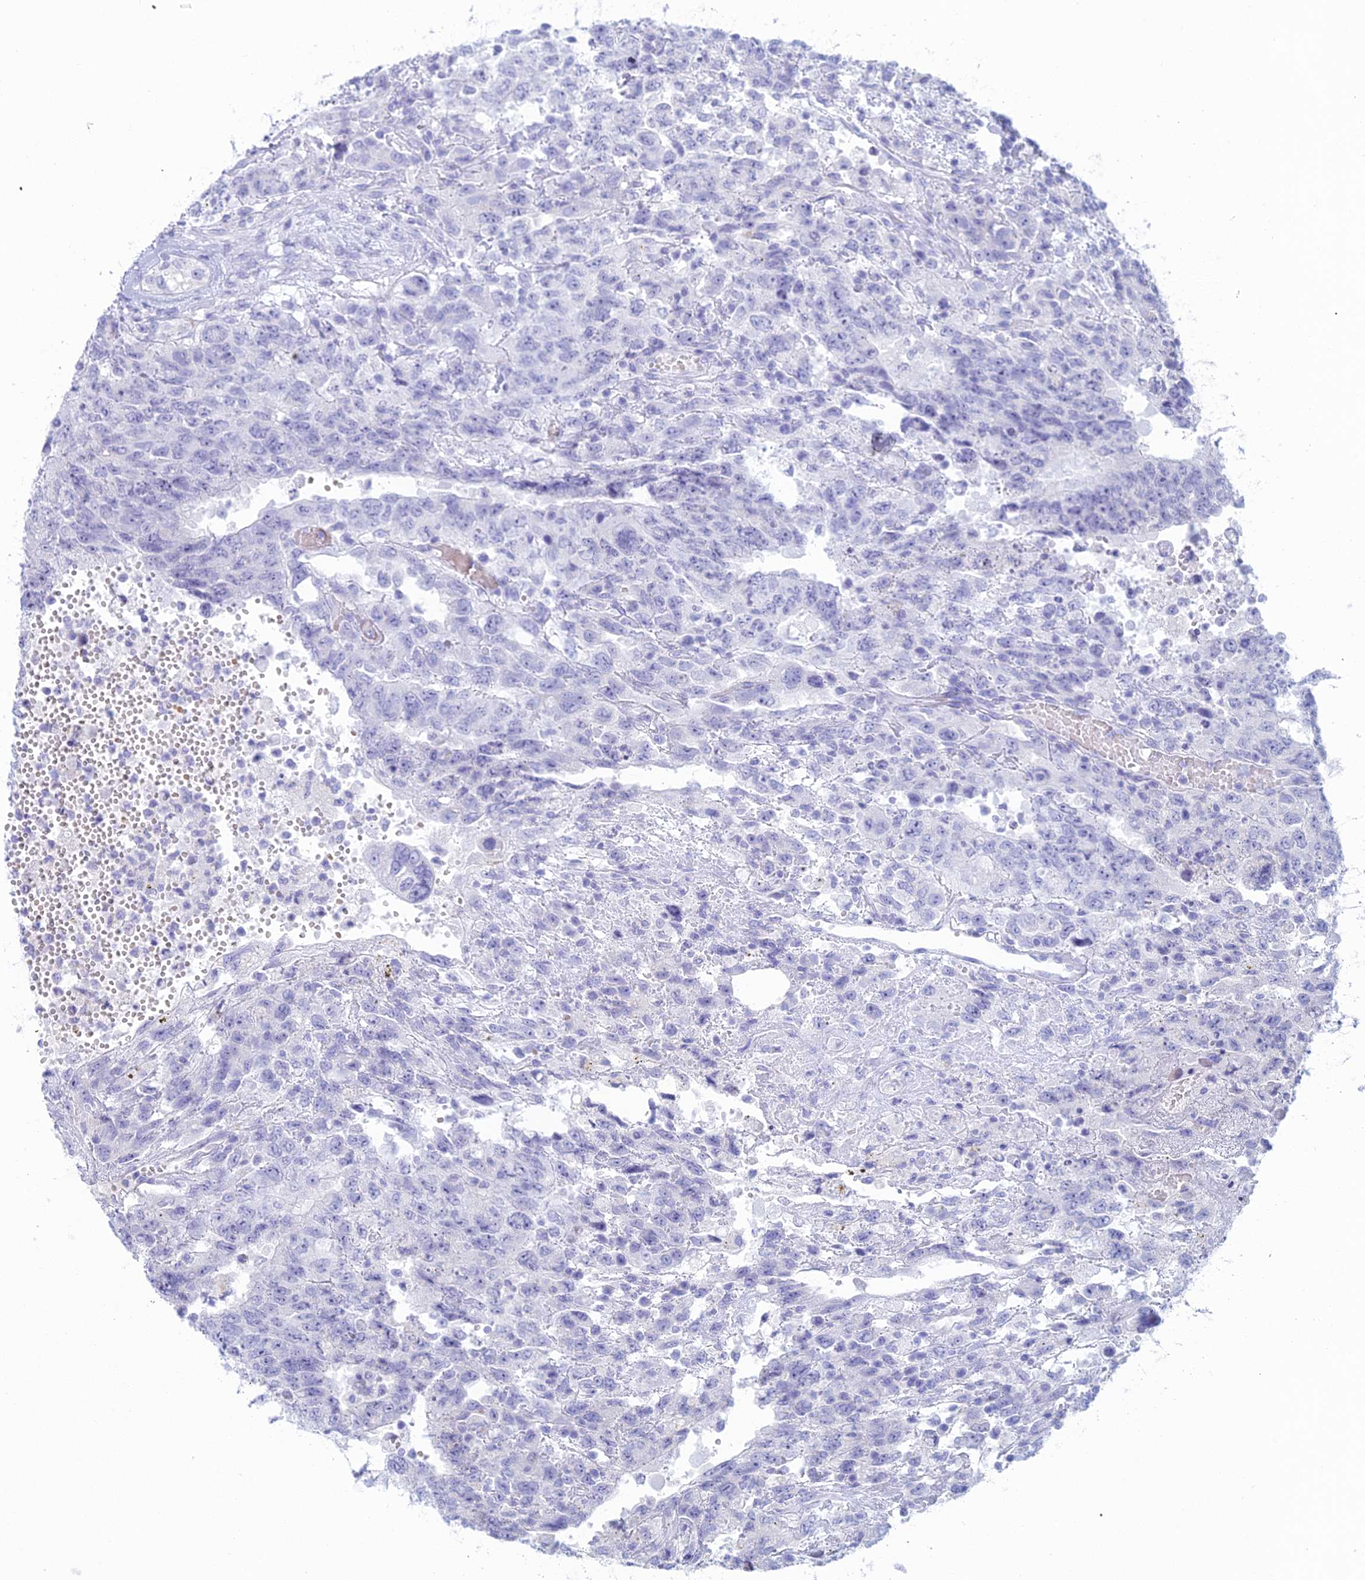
{"staining": {"intensity": "negative", "quantity": "none", "location": "none"}, "tissue": "testis cancer", "cell_type": "Tumor cells", "image_type": "cancer", "snomed": [{"axis": "morphology", "description": "Carcinoma, Embryonal, NOS"}, {"axis": "topography", "description": "Testis"}], "caption": "The IHC micrograph has no significant positivity in tumor cells of testis cancer tissue. Nuclei are stained in blue.", "gene": "FERD3L", "patient": {"sex": "male", "age": 34}}